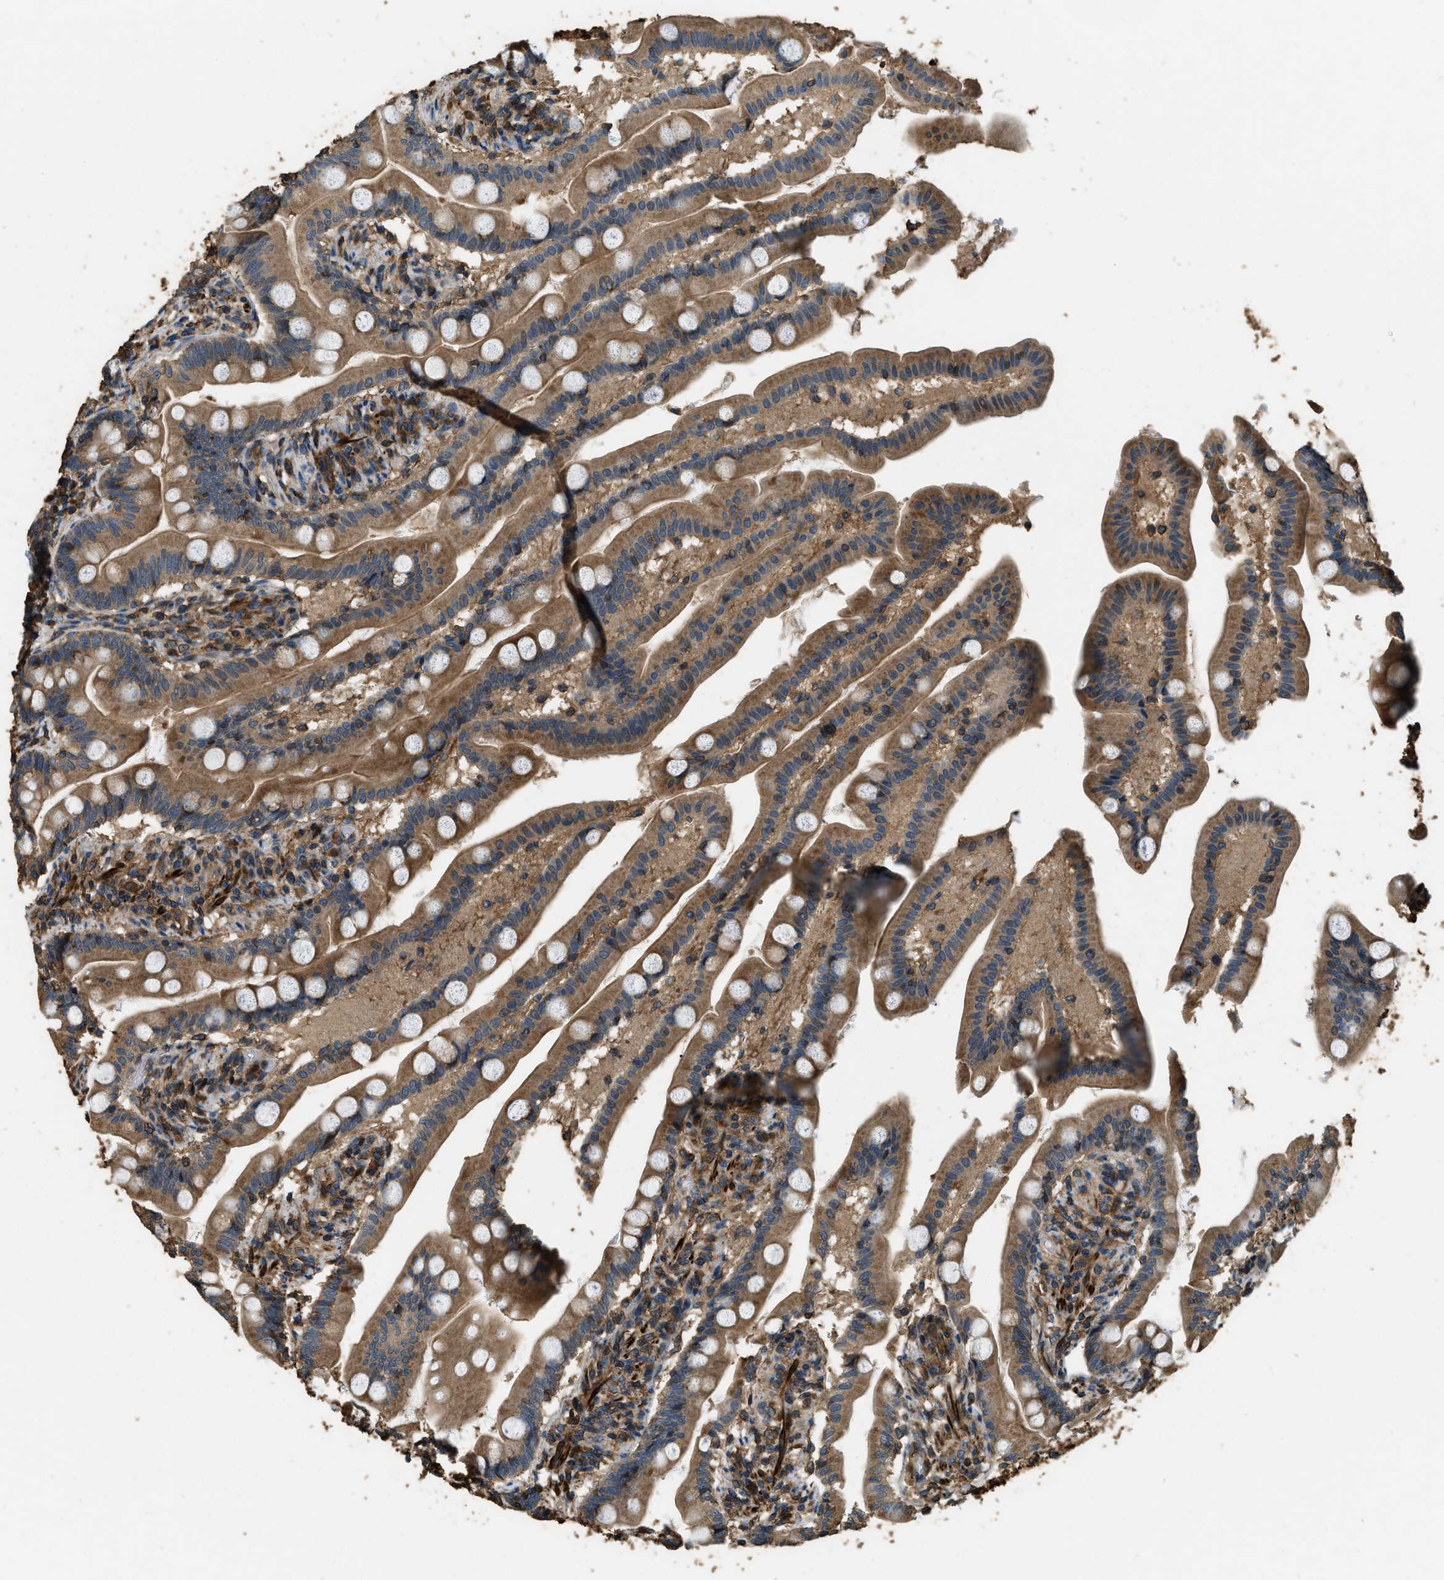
{"staining": {"intensity": "strong", "quantity": ">75%", "location": "cytoplasmic/membranous"}, "tissue": "small intestine", "cell_type": "Glandular cells", "image_type": "normal", "snomed": [{"axis": "morphology", "description": "Normal tissue, NOS"}, {"axis": "topography", "description": "Small intestine"}], "caption": "The immunohistochemical stain highlights strong cytoplasmic/membranous expression in glandular cells of unremarkable small intestine.", "gene": "ERGIC1", "patient": {"sex": "female", "age": 56}}